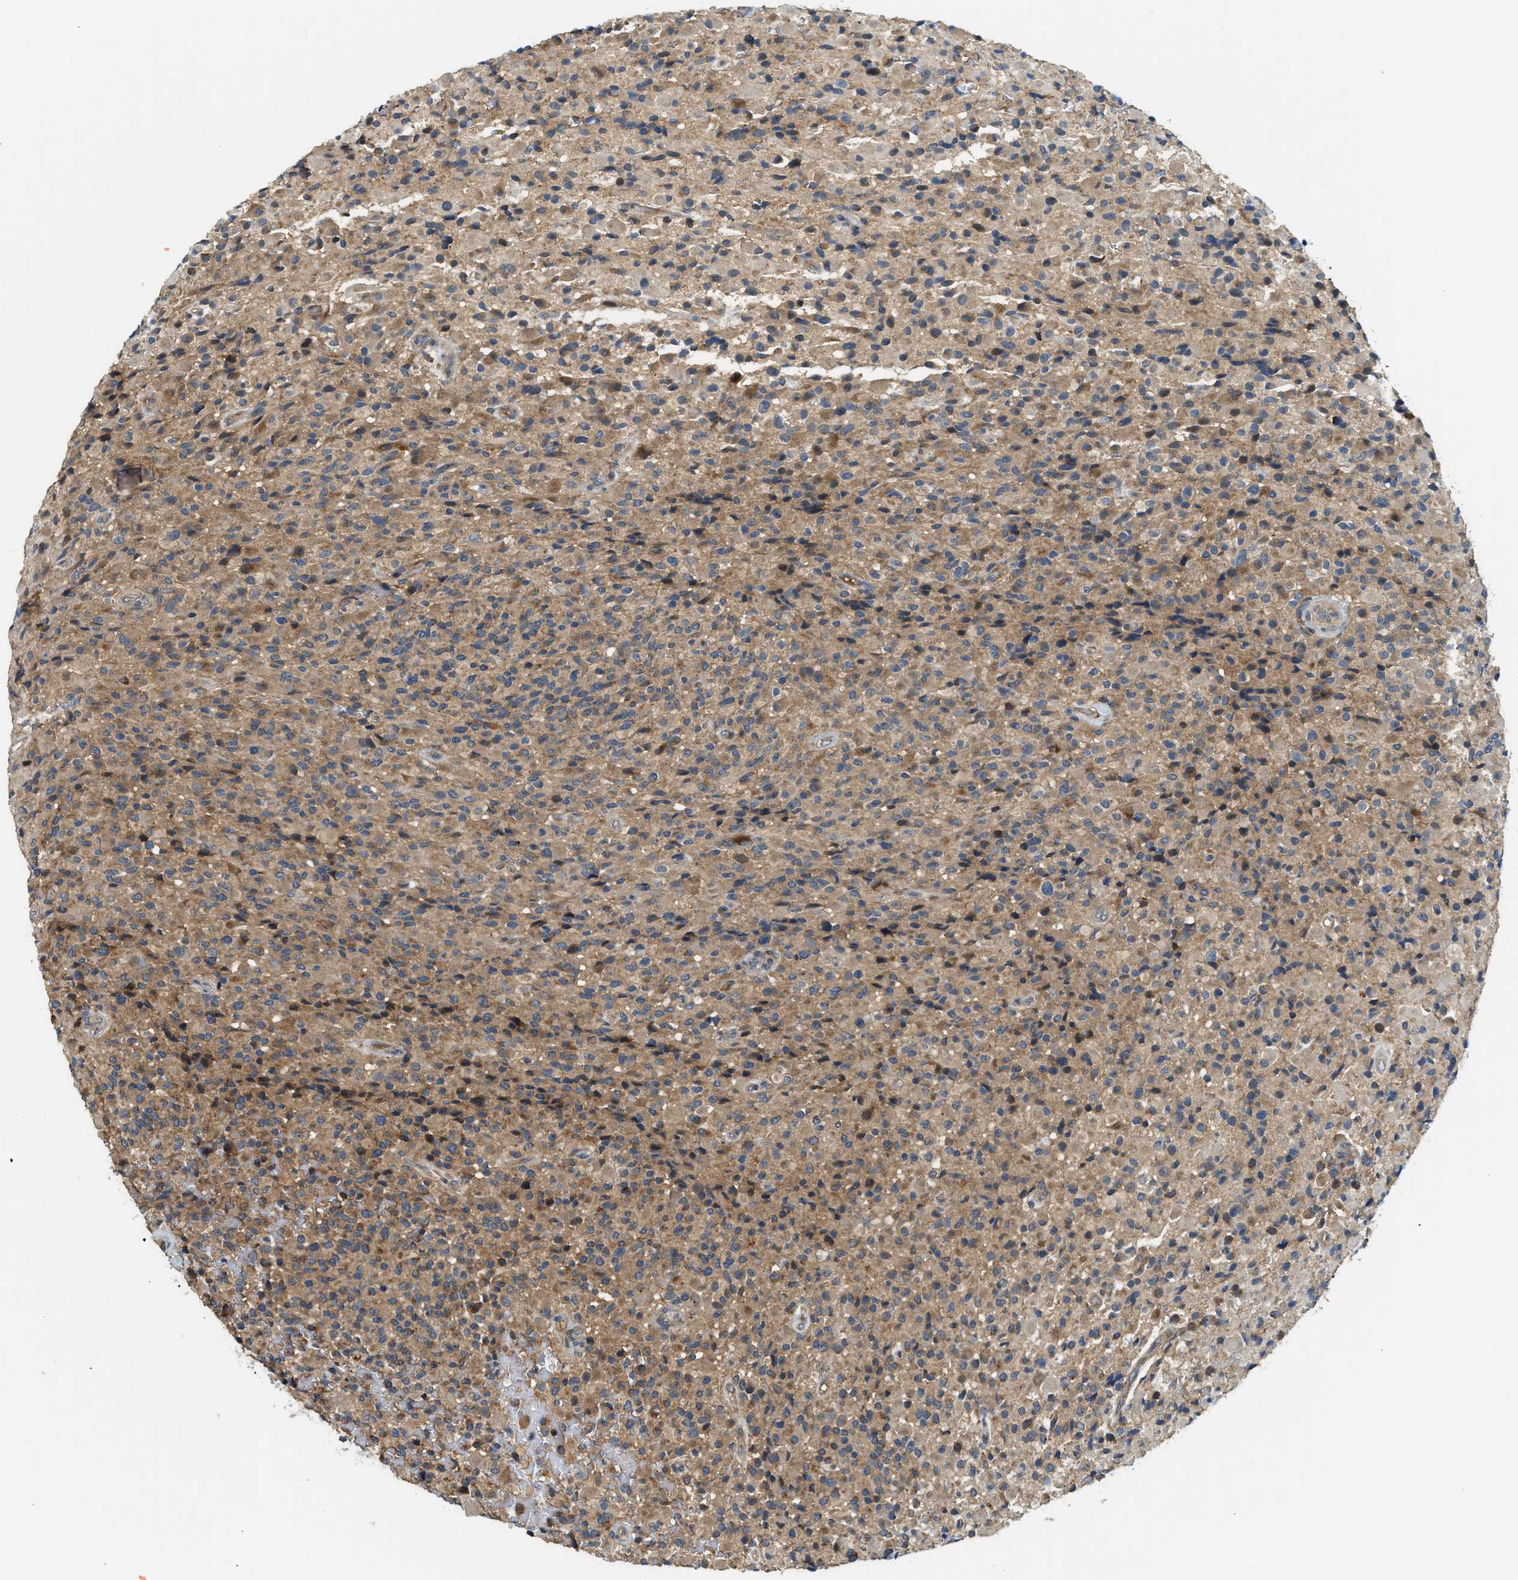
{"staining": {"intensity": "moderate", "quantity": ">75%", "location": "cytoplasmic/membranous"}, "tissue": "glioma", "cell_type": "Tumor cells", "image_type": "cancer", "snomed": [{"axis": "morphology", "description": "Glioma, malignant, High grade"}, {"axis": "topography", "description": "Brain"}], "caption": "Immunohistochemistry (DAB (3,3'-diaminobenzidine)) staining of malignant glioma (high-grade) displays moderate cytoplasmic/membranous protein positivity in approximately >75% of tumor cells. The protein of interest is stained brown, and the nuclei are stained in blue (DAB (3,3'-diaminobenzidine) IHC with brightfield microscopy, high magnification).", "gene": "KCNK1", "patient": {"sex": "male", "age": 71}}